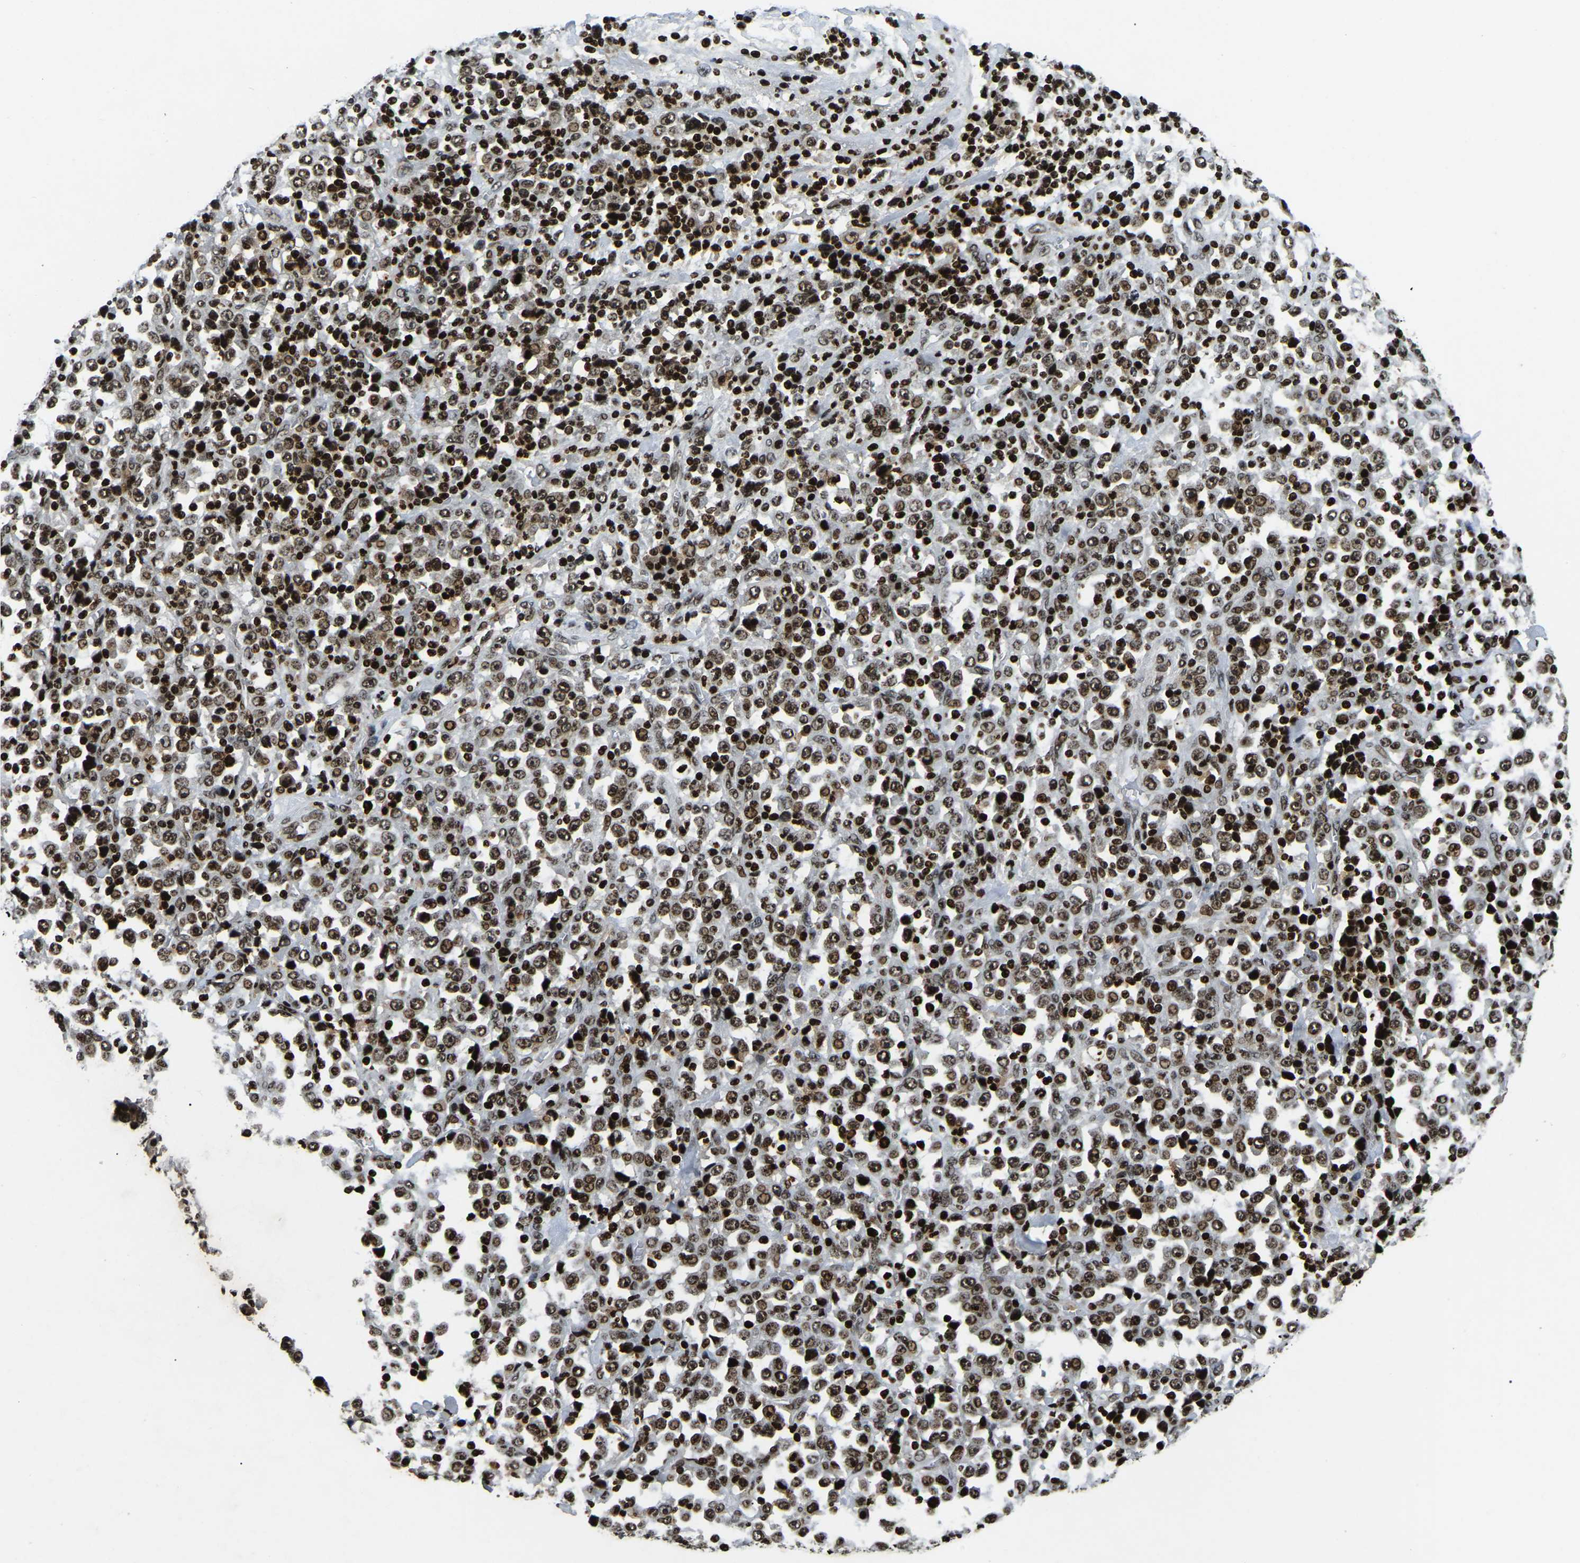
{"staining": {"intensity": "moderate", "quantity": ">75%", "location": "nuclear"}, "tissue": "stomach cancer", "cell_type": "Tumor cells", "image_type": "cancer", "snomed": [{"axis": "morphology", "description": "Normal tissue, NOS"}, {"axis": "morphology", "description": "Adenocarcinoma, NOS"}, {"axis": "topography", "description": "Stomach, upper"}, {"axis": "topography", "description": "Stomach"}], "caption": "A brown stain labels moderate nuclear staining of a protein in human stomach cancer (adenocarcinoma) tumor cells.", "gene": "LRRC61", "patient": {"sex": "male", "age": 59}}